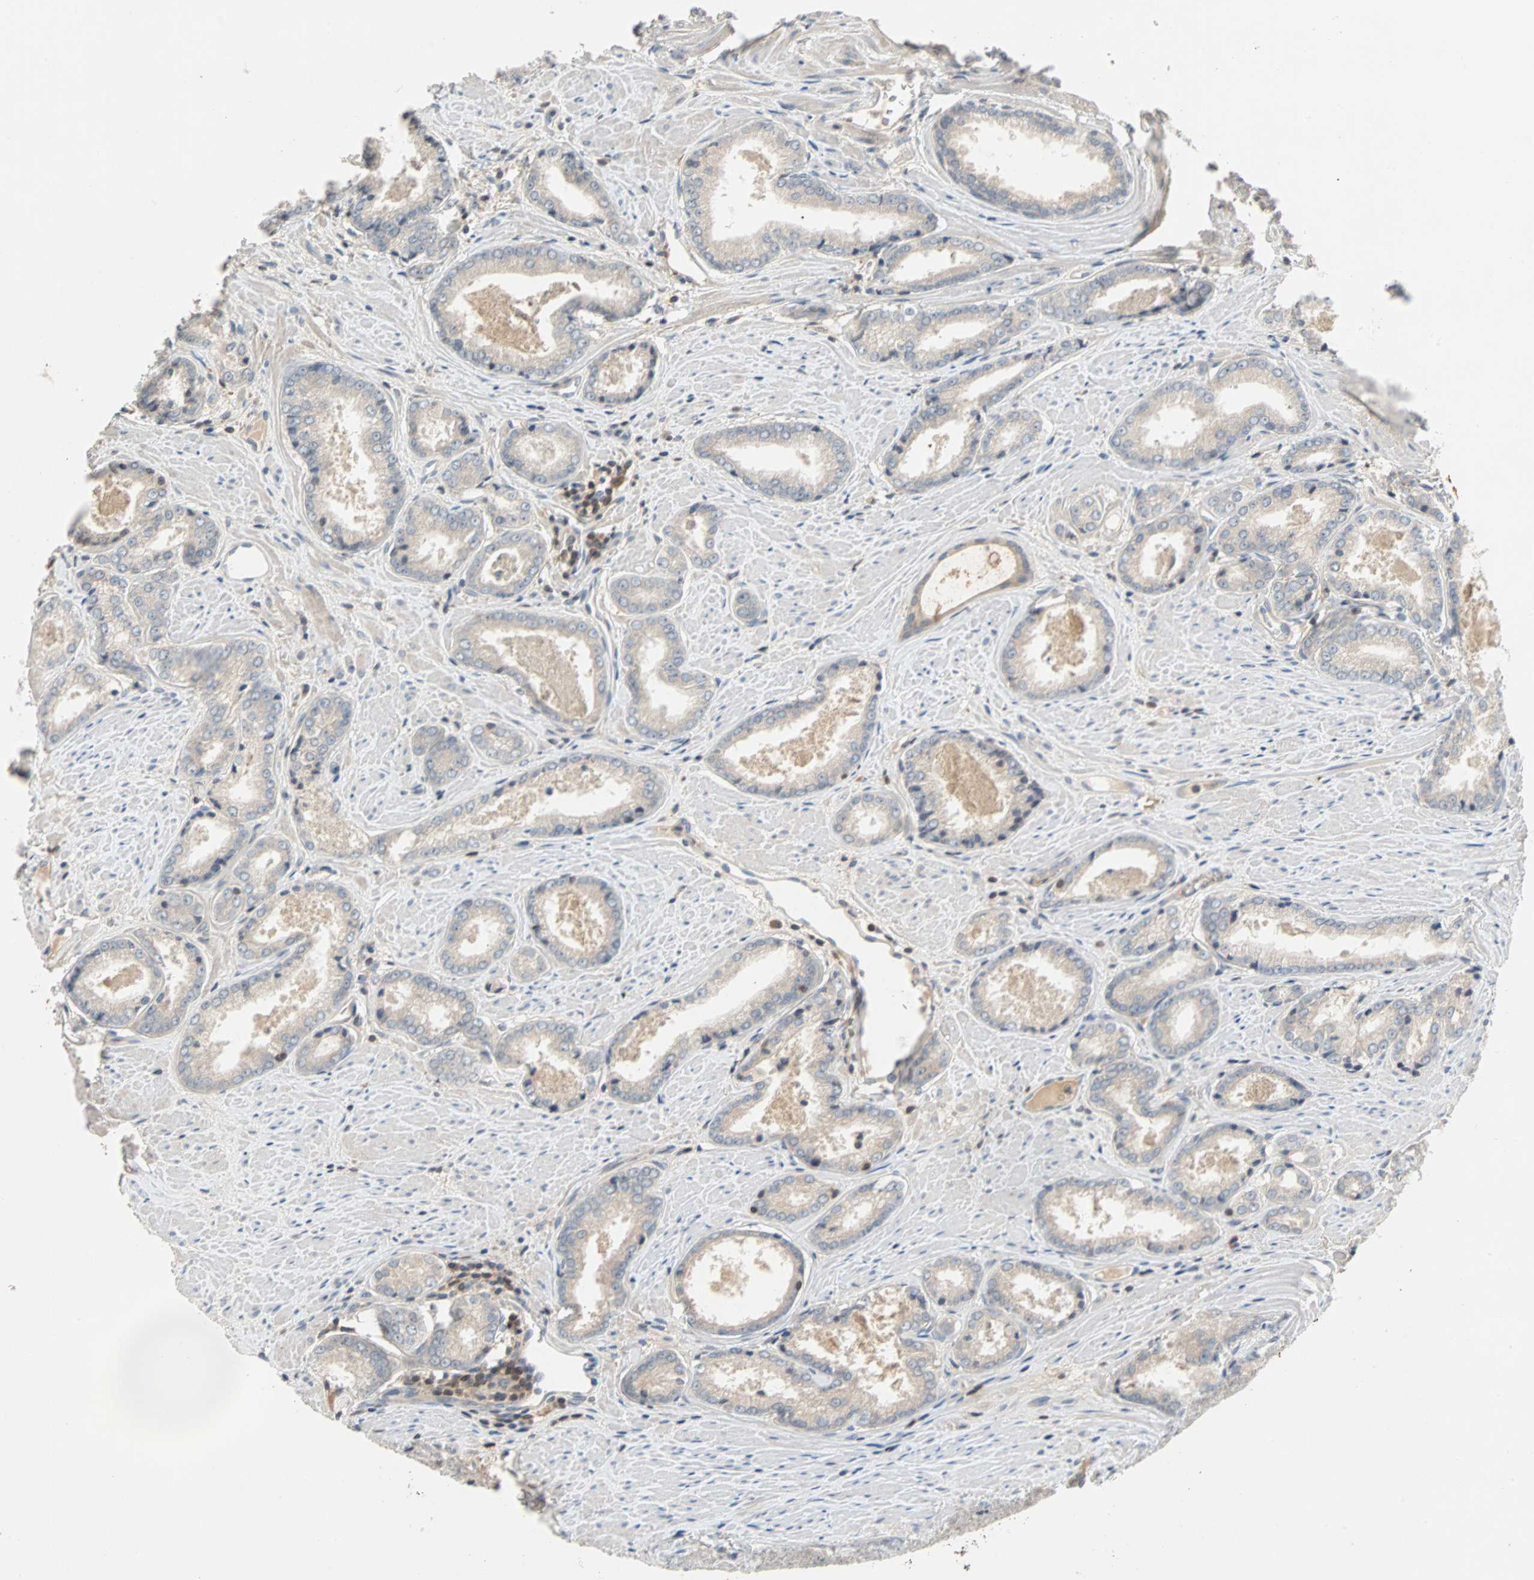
{"staining": {"intensity": "negative", "quantity": "none", "location": "none"}, "tissue": "prostate cancer", "cell_type": "Tumor cells", "image_type": "cancer", "snomed": [{"axis": "morphology", "description": "Adenocarcinoma, Low grade"}, {"axis": "topography", "description": "Prostate"}], "caption": "This is an IHC image of prostate adenocarcinoma (low-grade). There is no positivity in tumor cells.", "gene": "MAP4K1", "patient": {"sex": "male", "age": 64}}